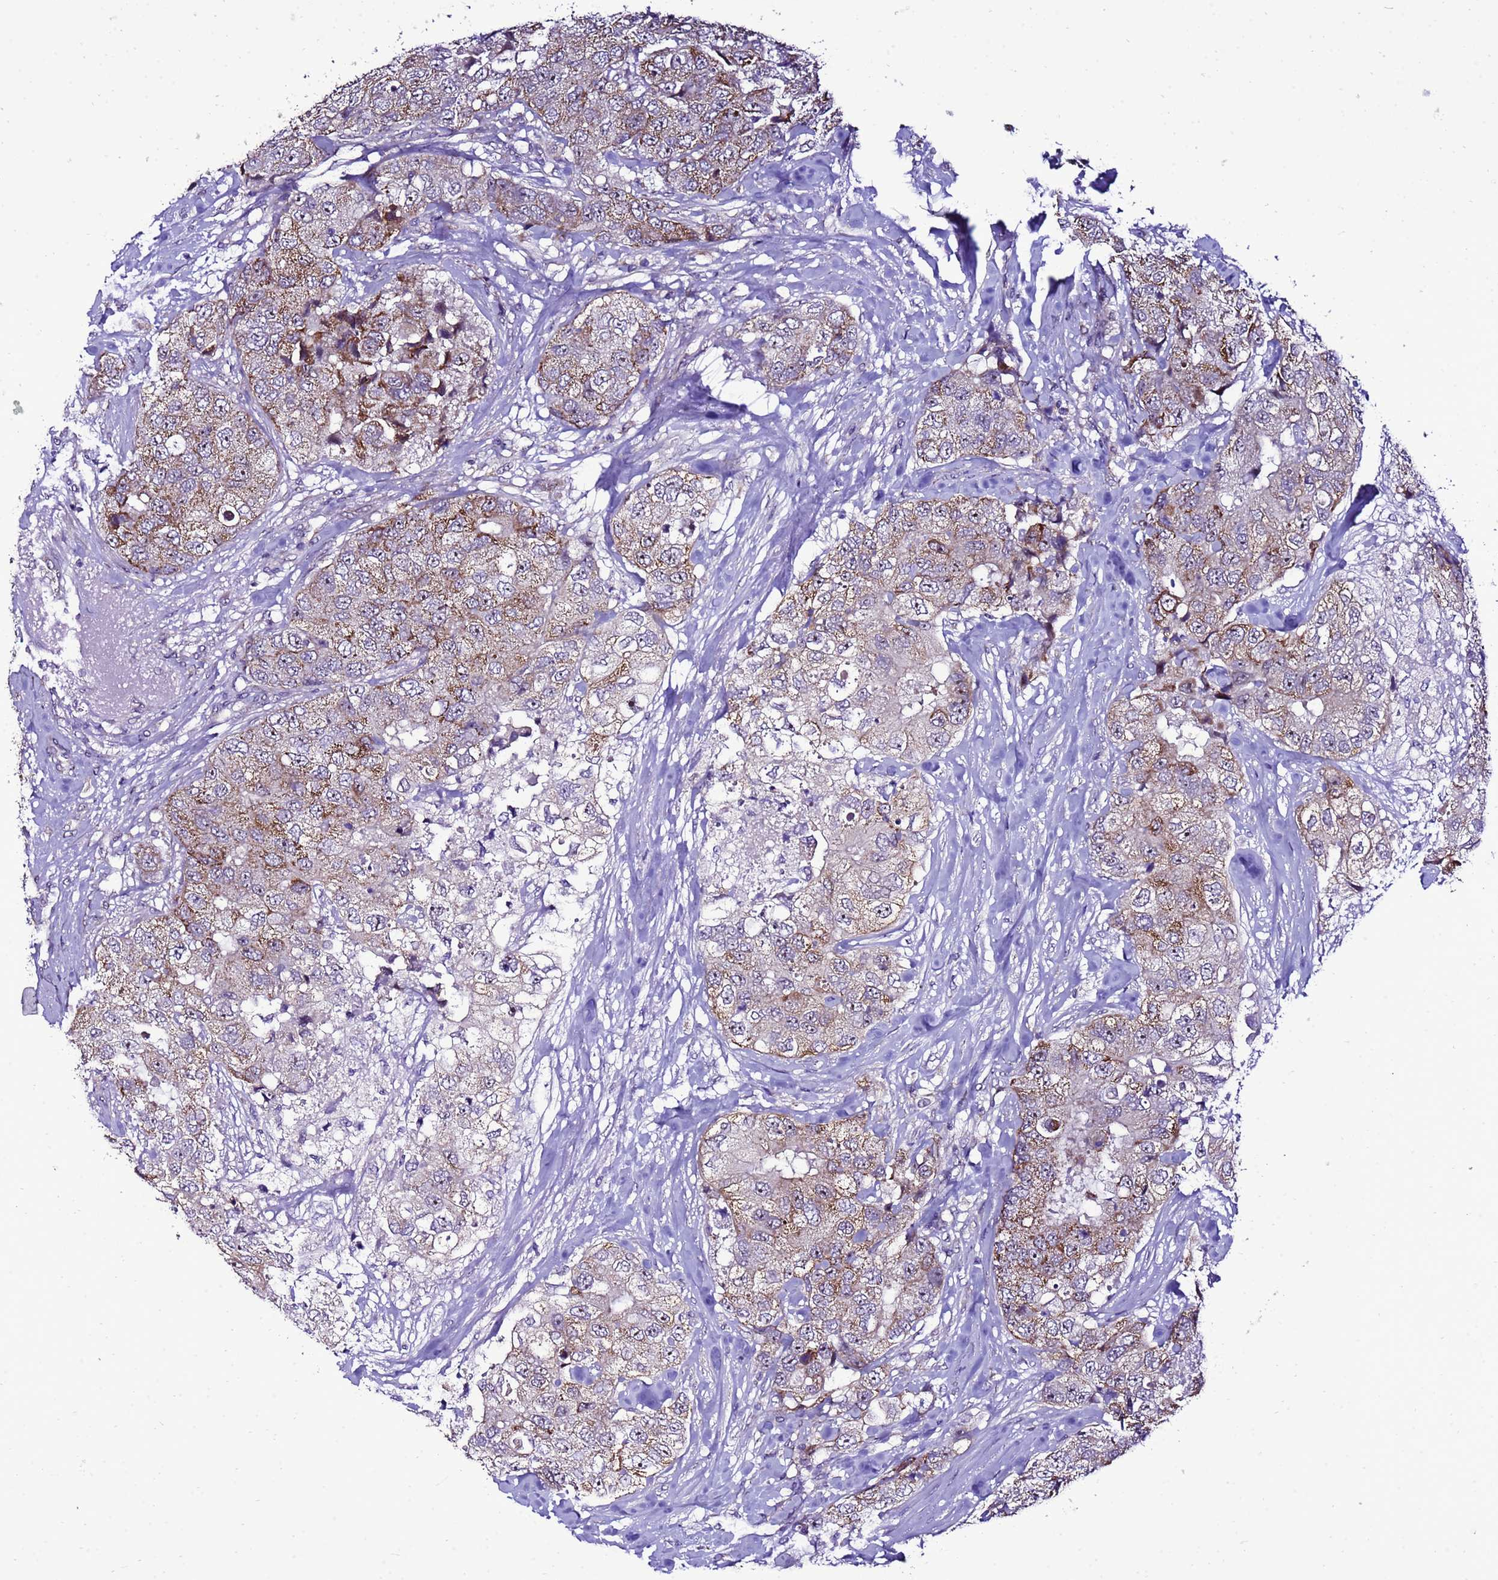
{"staining": {"intensity": "moderate", "quantity": "25%-75%", "location": "cytoplasmic/membranous"}, "tissue": "breast cancer", "cell_type": "Tumor cells", "image_type": "cancer", "snomed": [{"axis": "morphology", "description": "Duct carcinoma"}, {"axis": "topography", "description": "Breast"}], "caption": "Protein expression analysis of breast invasive ductal carcinoma exhibits moderate cytoplasmic/membranous expression in about 25%-75% of tumor cells.", "gene": "DPH6", "patient": {"sex": "female", "age": 62}}